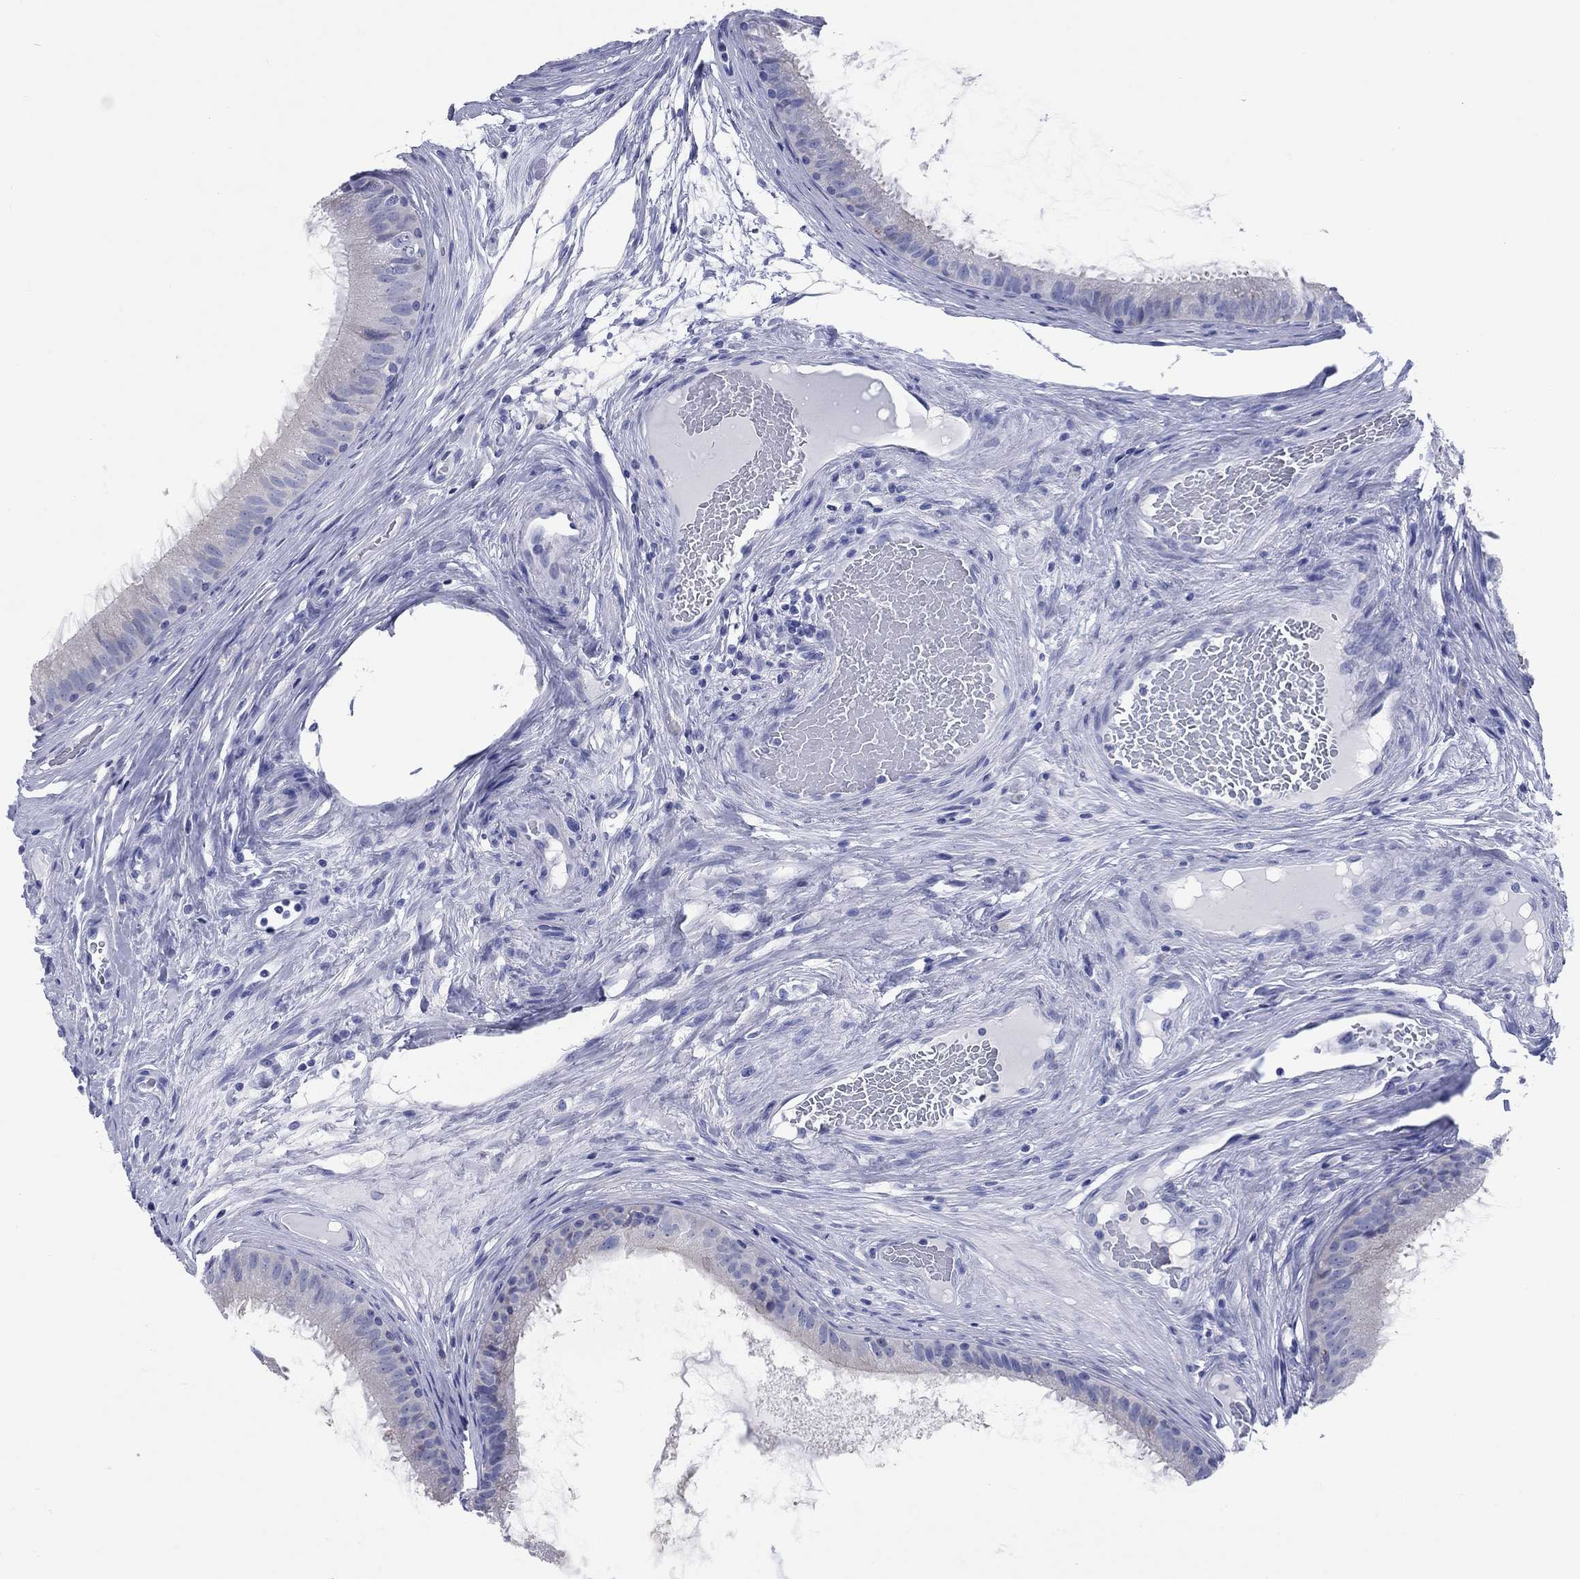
{"staining": {"intensity": "negative", "quantity": "none", "location": "none"}, "tissue": "epididymis", "cell_type": "Glandular cells", "image_type": "normal", "snomed": [{"axis": "morphology", "description": "Normal tissue, NOS"}, {"axis": "topography", "description": "Epididymis"}], "caption": "High power microscopy photomicrograph of an immunohistochemistry (IHC) image of benign epididymis, revealing no significant positivity in glandular cells.", "gene": "CCNA1", "patient": {"sex": "male", "age": 59}}